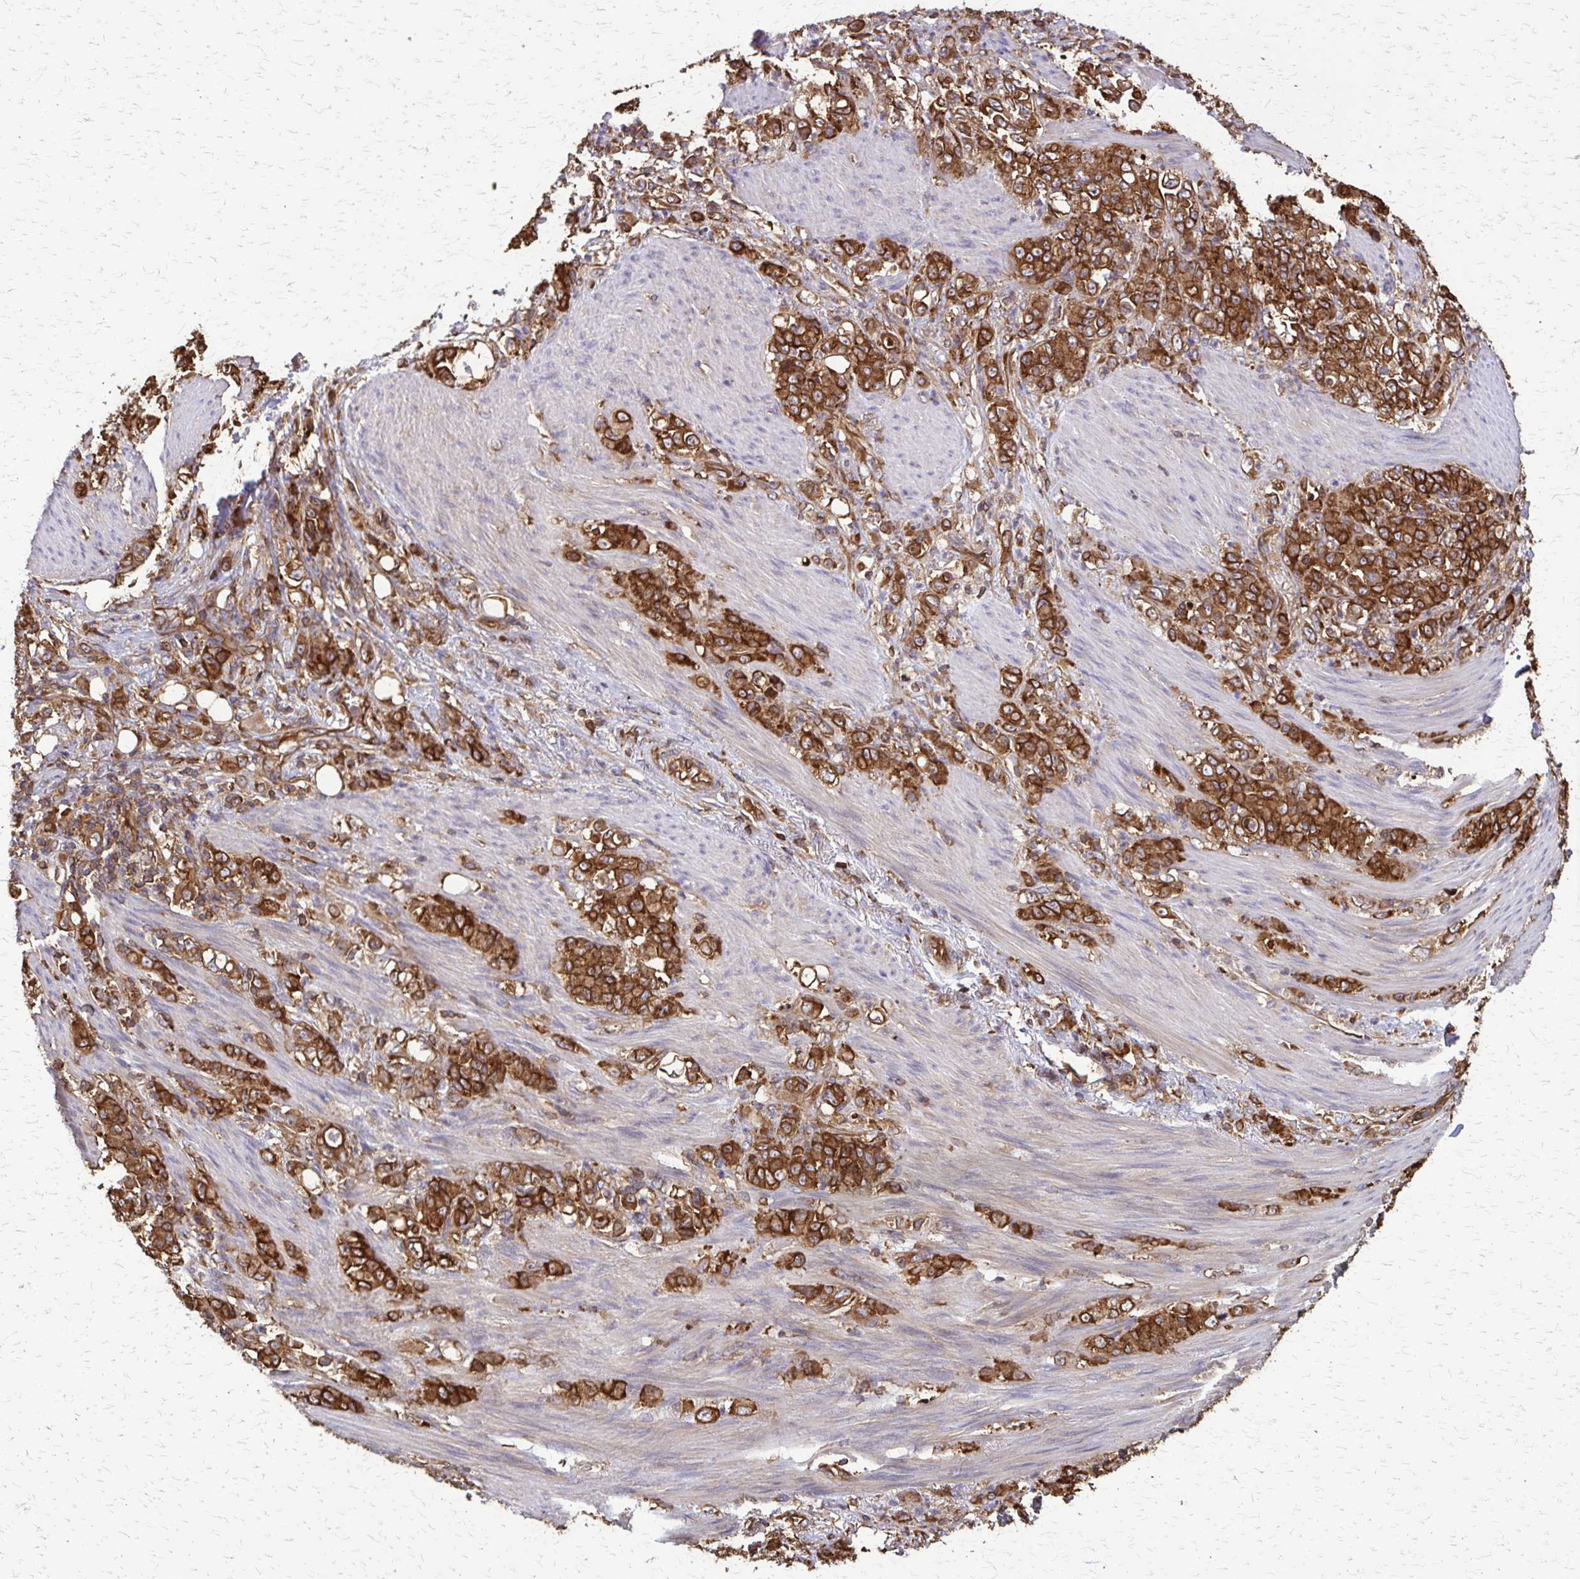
{"staining": {"intensity": "strong", "quantity": ">75%", "location": "cytoplasmic/membranous"}, "tissue": "stomach cancer", "cell_type": "Tumor cells", "image_type": "cancer", "snomed": [{"axis": "morphology", "description": "Adenocarcinoma, NOS"}, {"axis": "topography", "description": "Stomach"}], "caption": "Brown immunohistochemical staining in human stomach cancer (adenocarcinoma) demonstrates strong cytoplasmic/membranous staining in approximately >75% of tumor cells.", "gene": "EEF2", "patient": {"sex": "female", "age": 79}}